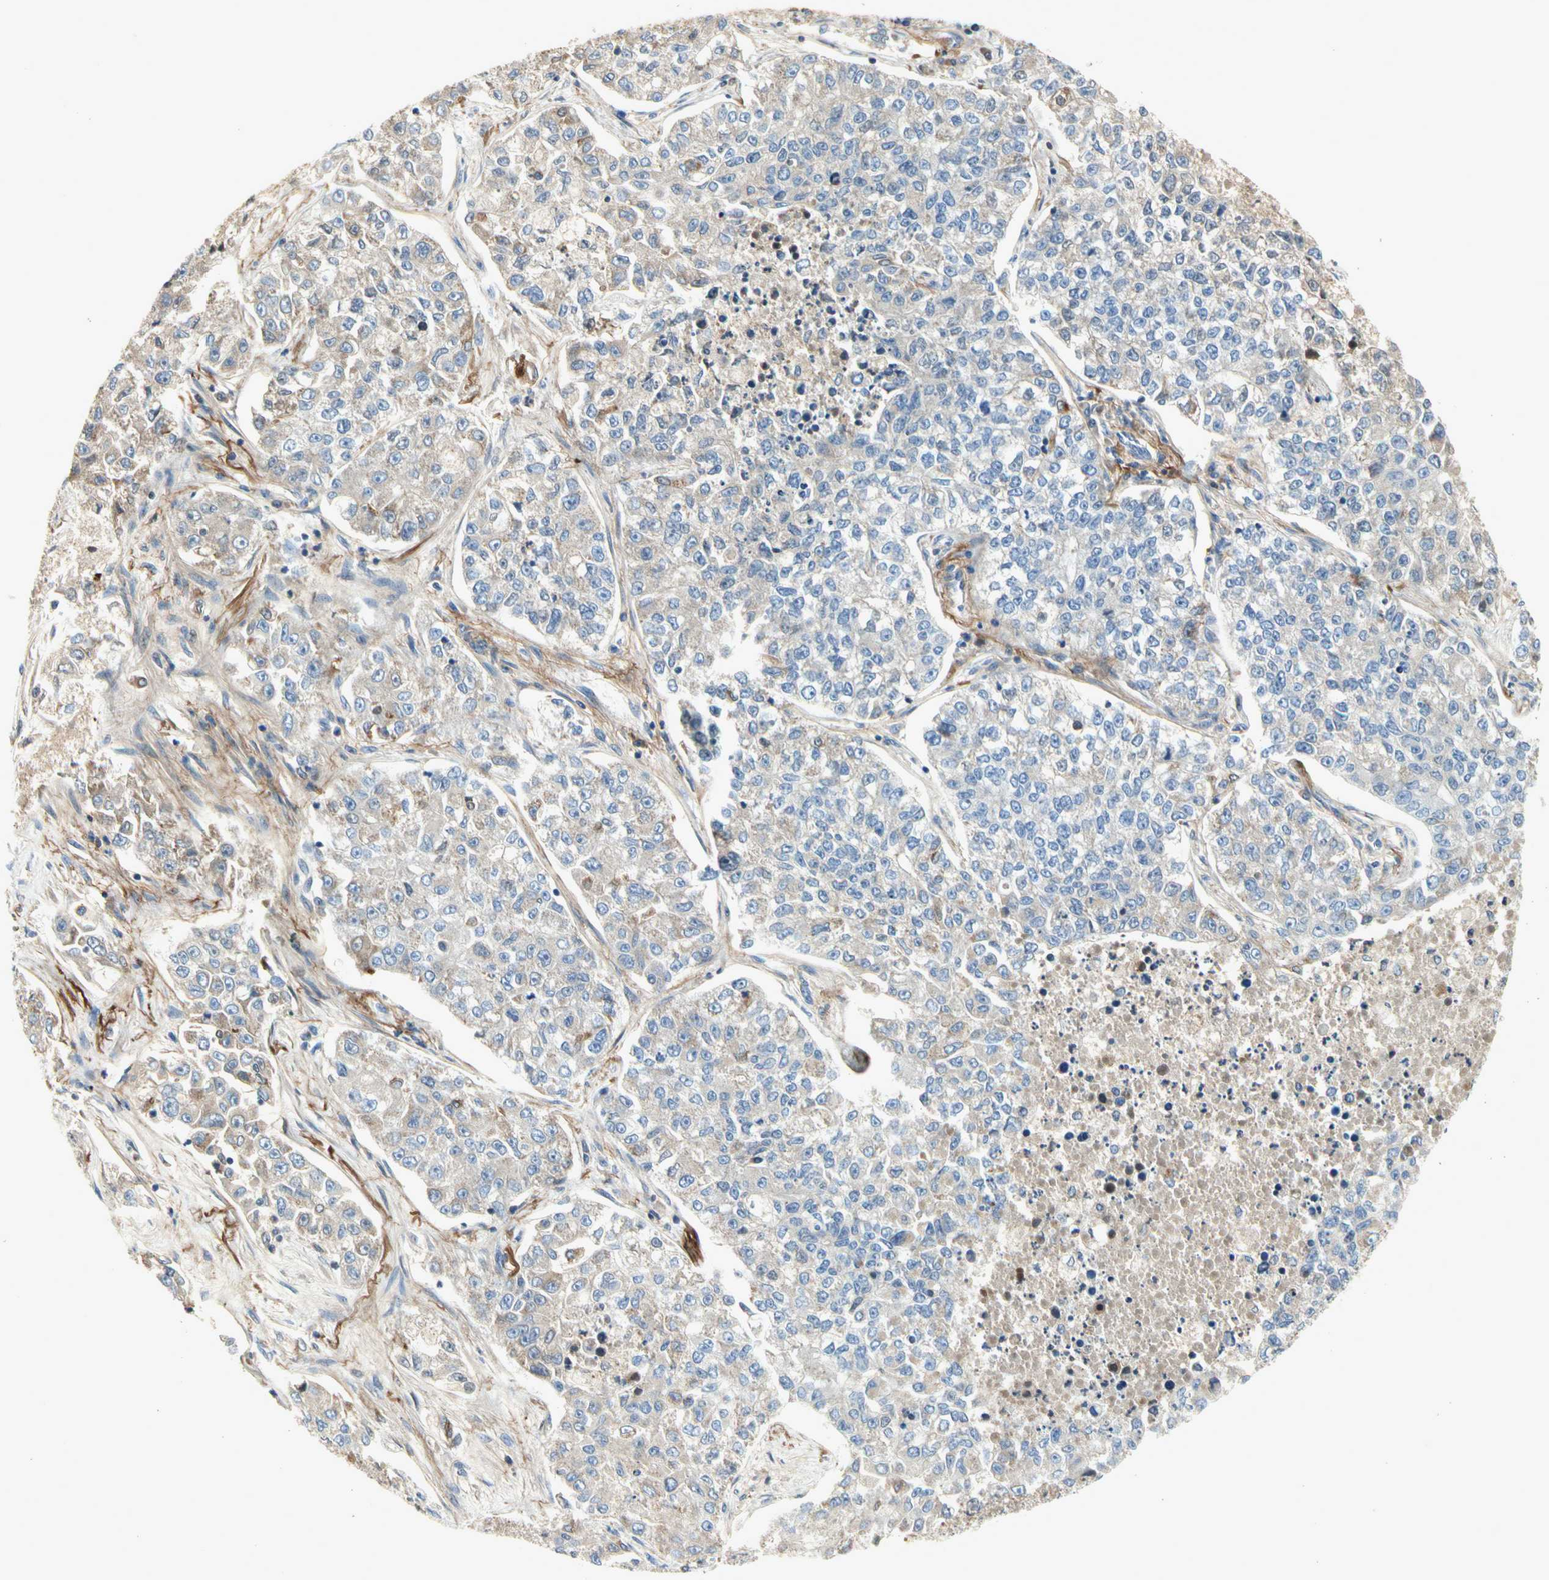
{"staining": {"intensity": "weak", "quantity": "<25%", "location": "cytoplasmic/membranous"}, "tissue": "lung cancer", "cell_type": "Tumor cells", "image_type": "cancer", "snomed": [{"axis": "morphology", "description": "Adenocarcinoma, NOS"}, {"axis": "topography", "description": "Lung"}], "caption": "A high-resolution micrograph shows immunohistochemistry (IHC) staining of lung cancer (adenocarcinoma), which reveals no significant staining in tumor cells.", "gene": "CRTAC1", "patient": {"sex": "male", "age": 49}}